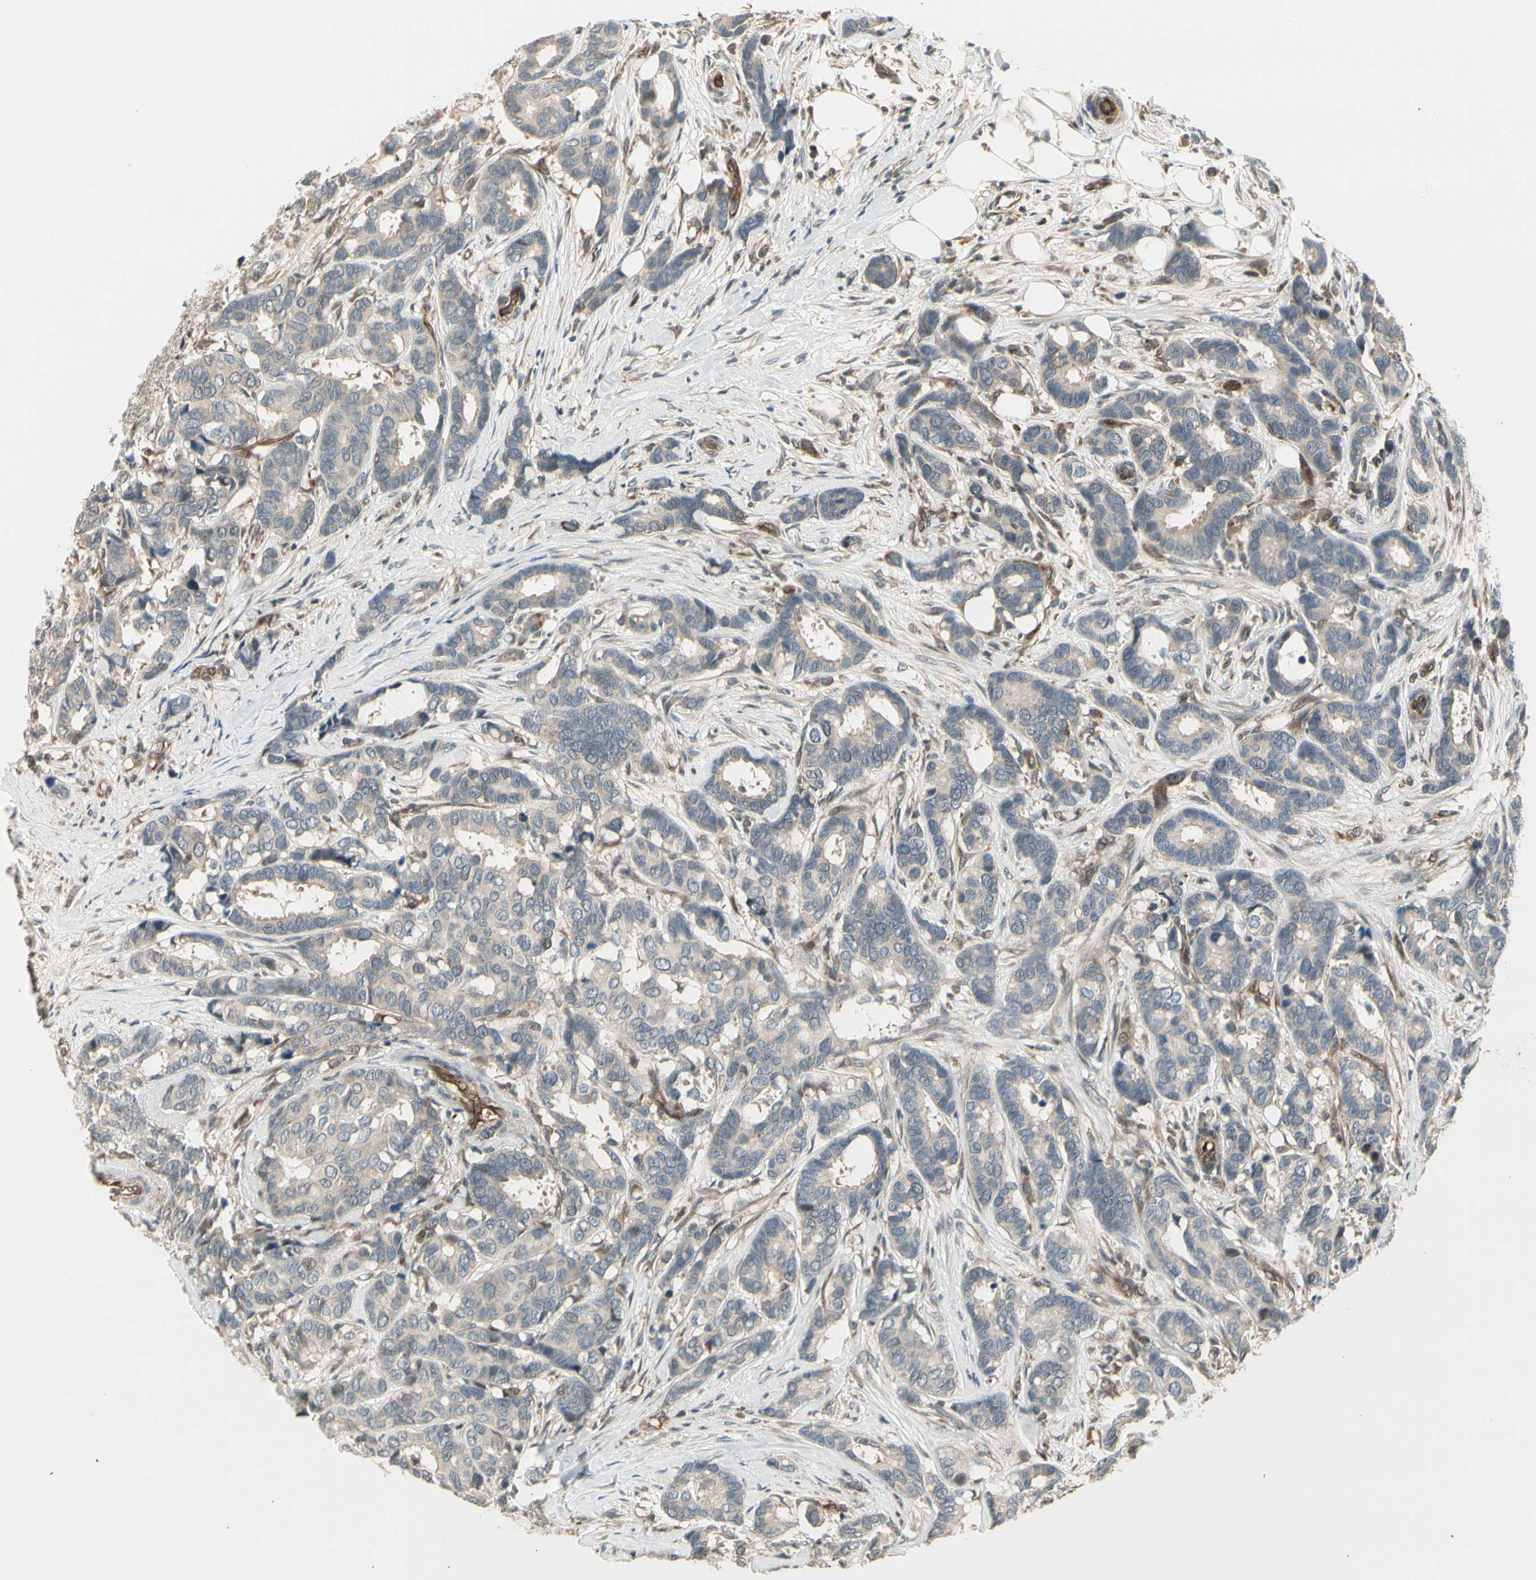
{"staining": {"intensity": "weak", "quantity": "<25%", "location": "cytoplasmic/membranous"}, "tissue": "breast cancer", "cell_type": "Tumor cells", "image_type": "cancer", "snomed": [{"axis": "morphology", "description": "Duct carcinoma"}, {"axis": "topography", "description": "Breast"}], "caption": "Breast cancer stained for a protein using immunohistochemistry displays no positivity tumor cells.", "gene": "SVBP", "patient": {"sex": "female", "age": 87}}